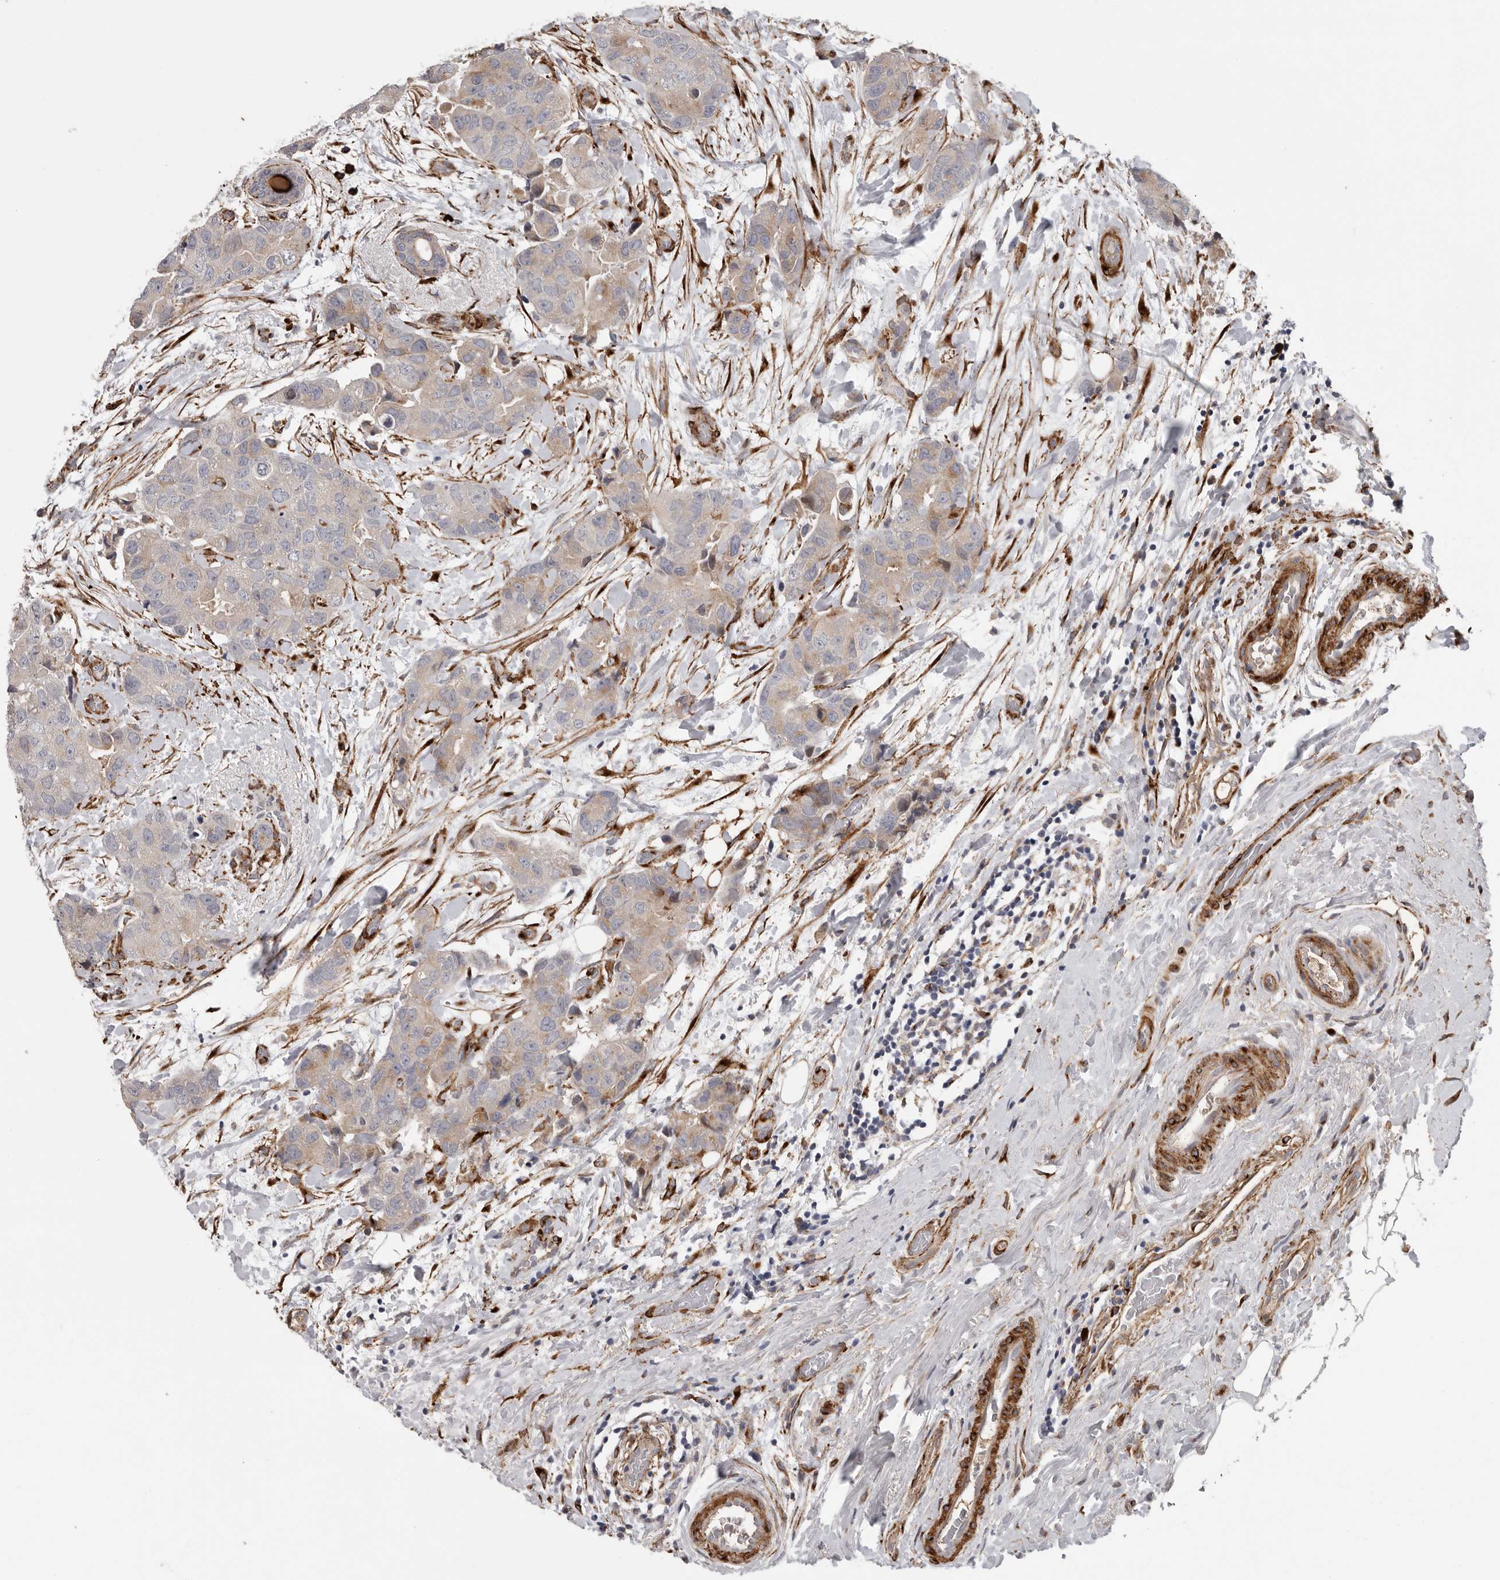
{"staining": {"intensity": "weak", "quantity": "25%-75%", "location": "cytoplasmic/membranous"}, "tissue": "breast cancer", "cell_type": "Tumor cells", "image_type": "cancer", "snomed": [{"axis": "morphology", "description": "Duct carcinoma"}, {"axis": "topography", "description": "Breast"}], "caption": "An IHC micrograph of tumor tissue is shown. Protein staining in brown highlights weak cytoplasmic/membranous positivity in breast cancer within tumor cells.", "gene": "ATXN3L", "patient": {"sex": "female", "age": 62}}